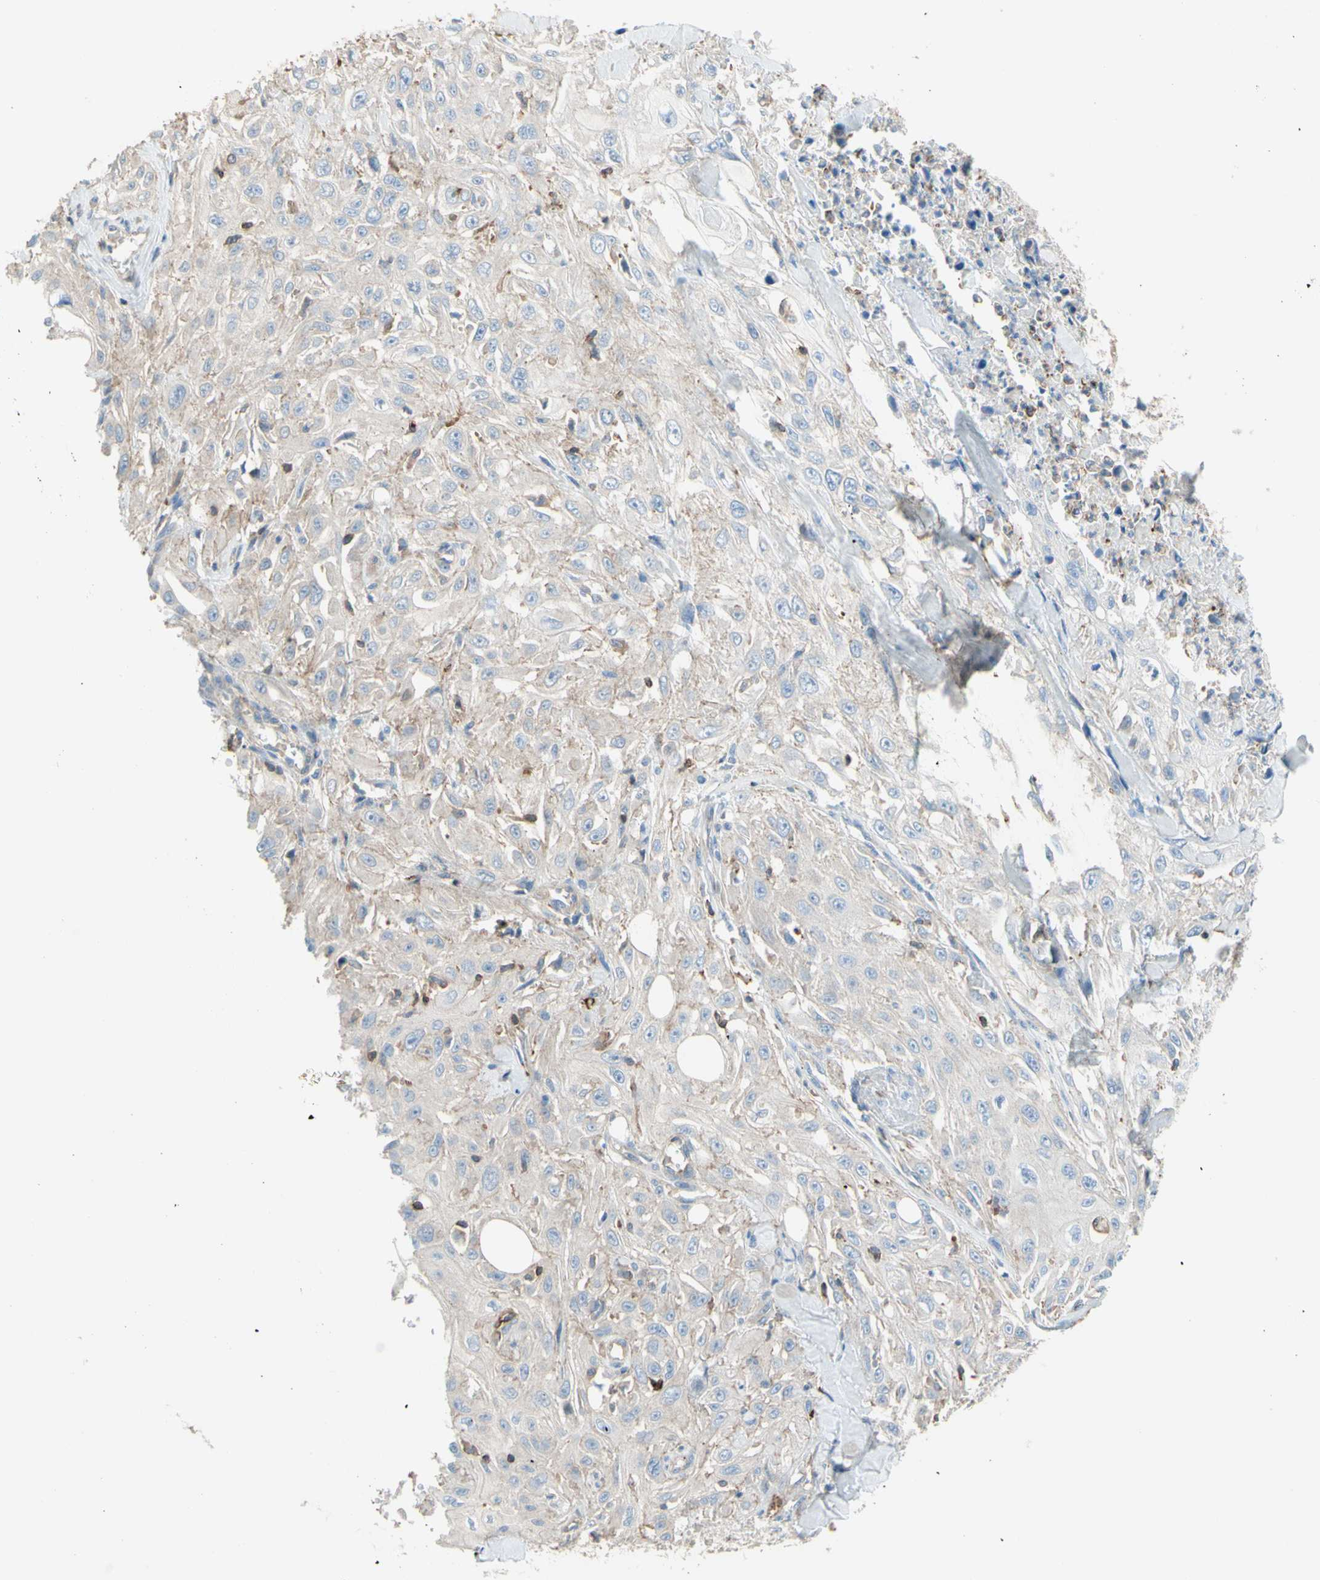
{"staining": {"intensity": "negative", "quantity": "none", "location": "none"}, "tissue": "skin cancer", "cell_type": "Tumor cells", "image_type": "cancer", "snomed": [{"axis": "morphology", "description": "Squamous cell carcinoma, NOS"}, {"axis": "morphology", "description": "Squamous cell carcinoma, metastatic, NOS"}, {"axis": "topography", "description": "Skin"}, {"axis": "topography", "description": "Lymph node"}], "caption": "High power microscopy photomicrograph of an immunohistochemistry (IHC) image of skin metastatic squamous cell carcinoma, revealing no significant positivity in tumor cells.", "gene": "SEMA4C", "patient": {"sex": "male", "age": 75}}